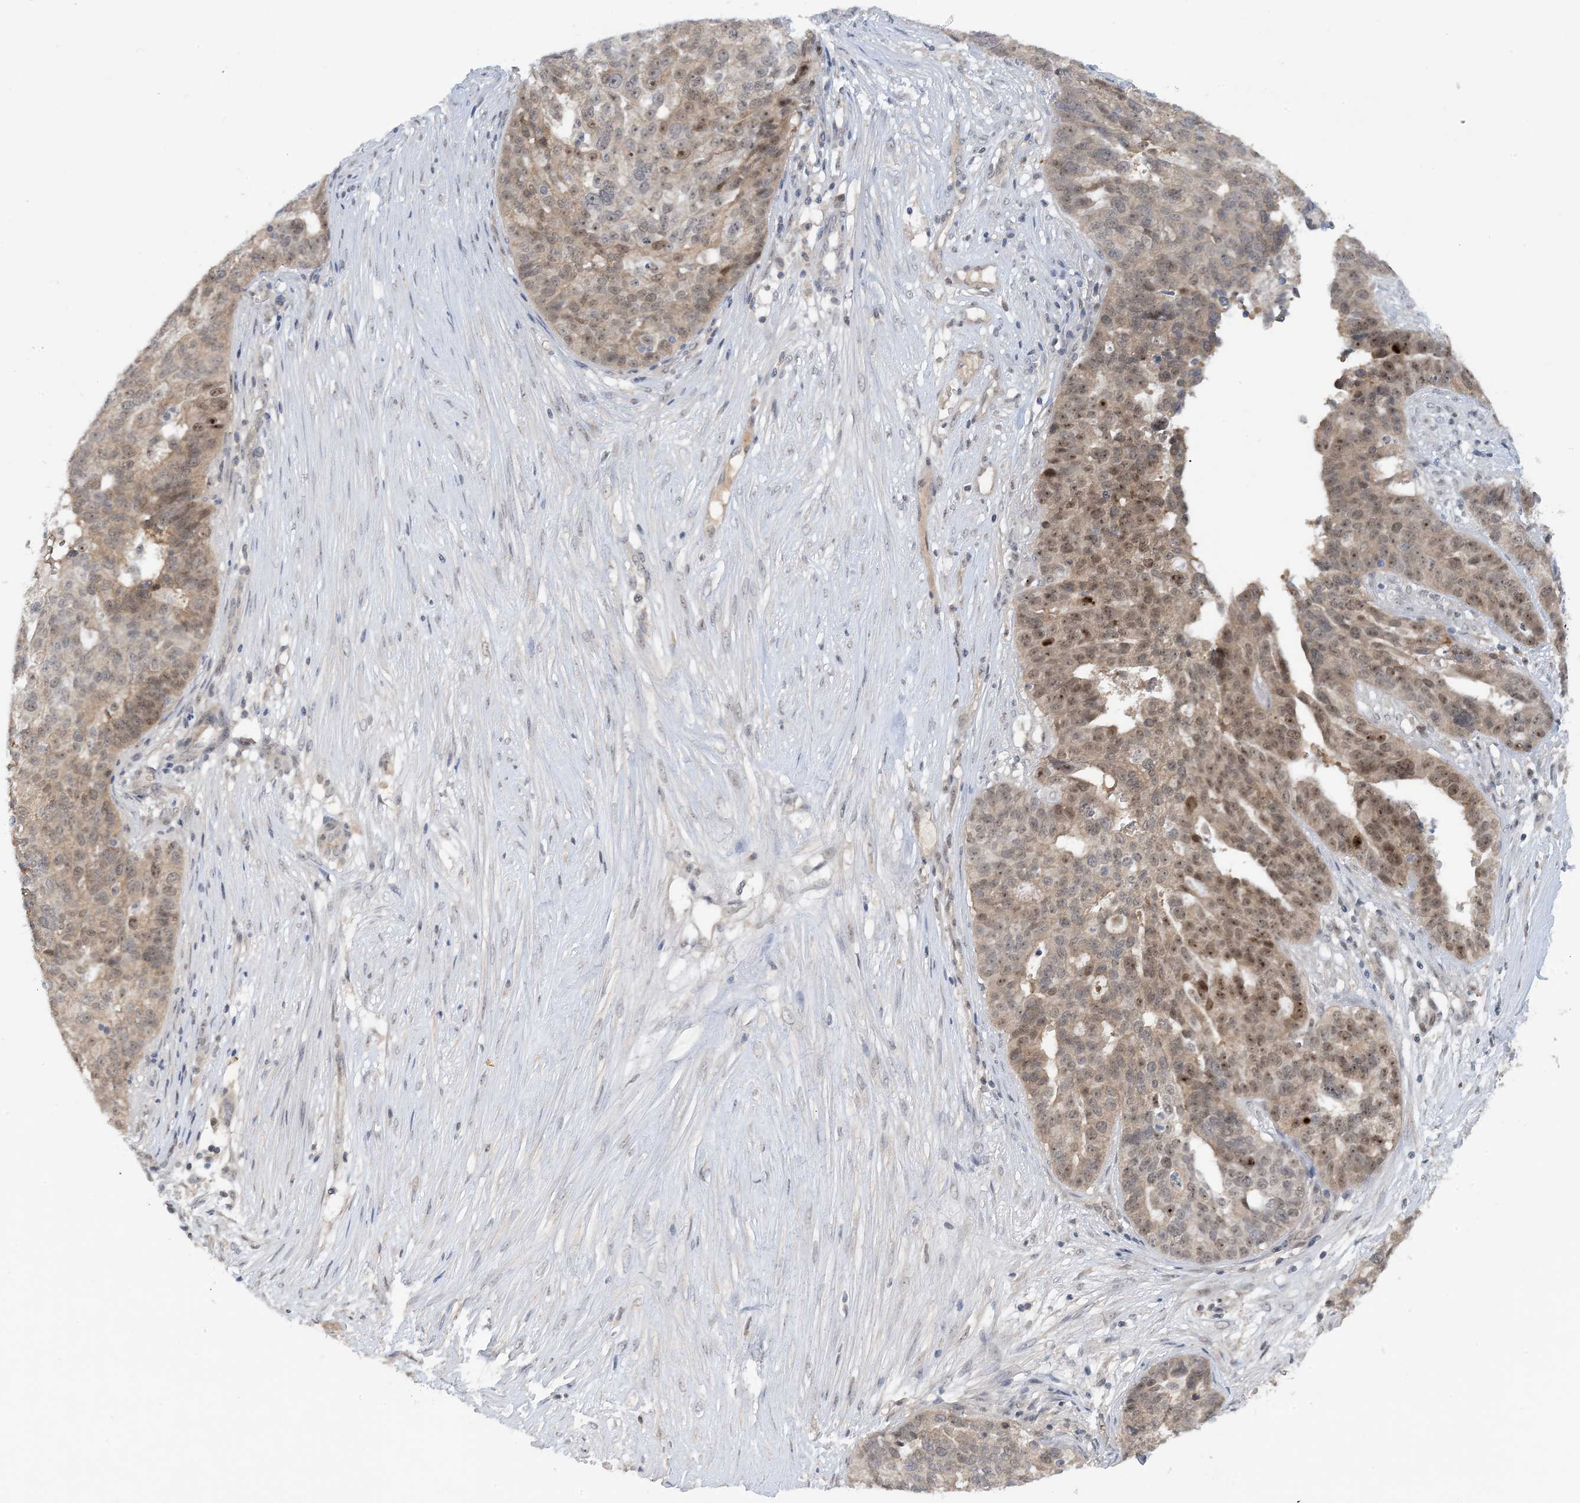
{"staining": {"intensity": "moderate", "quantity": ">75%", "location": "nuclear"}, "tissue": "ovarian cancer", "cell_type": "Tumor cells", "image_type": "cancer", "snomed": [{"axis": "morphology", "description": "Cystadenocarcinoma, serous, NOS"}, {"axis": "topography", "description": "Ovary"}], "caption": "Human ovarian serous cystadenocarcinoma stained with a protein marker exhibits moderate staining in tumor cells.", "gene": "UBE2E1", "patient": {"sex": "female", "age": 59}}